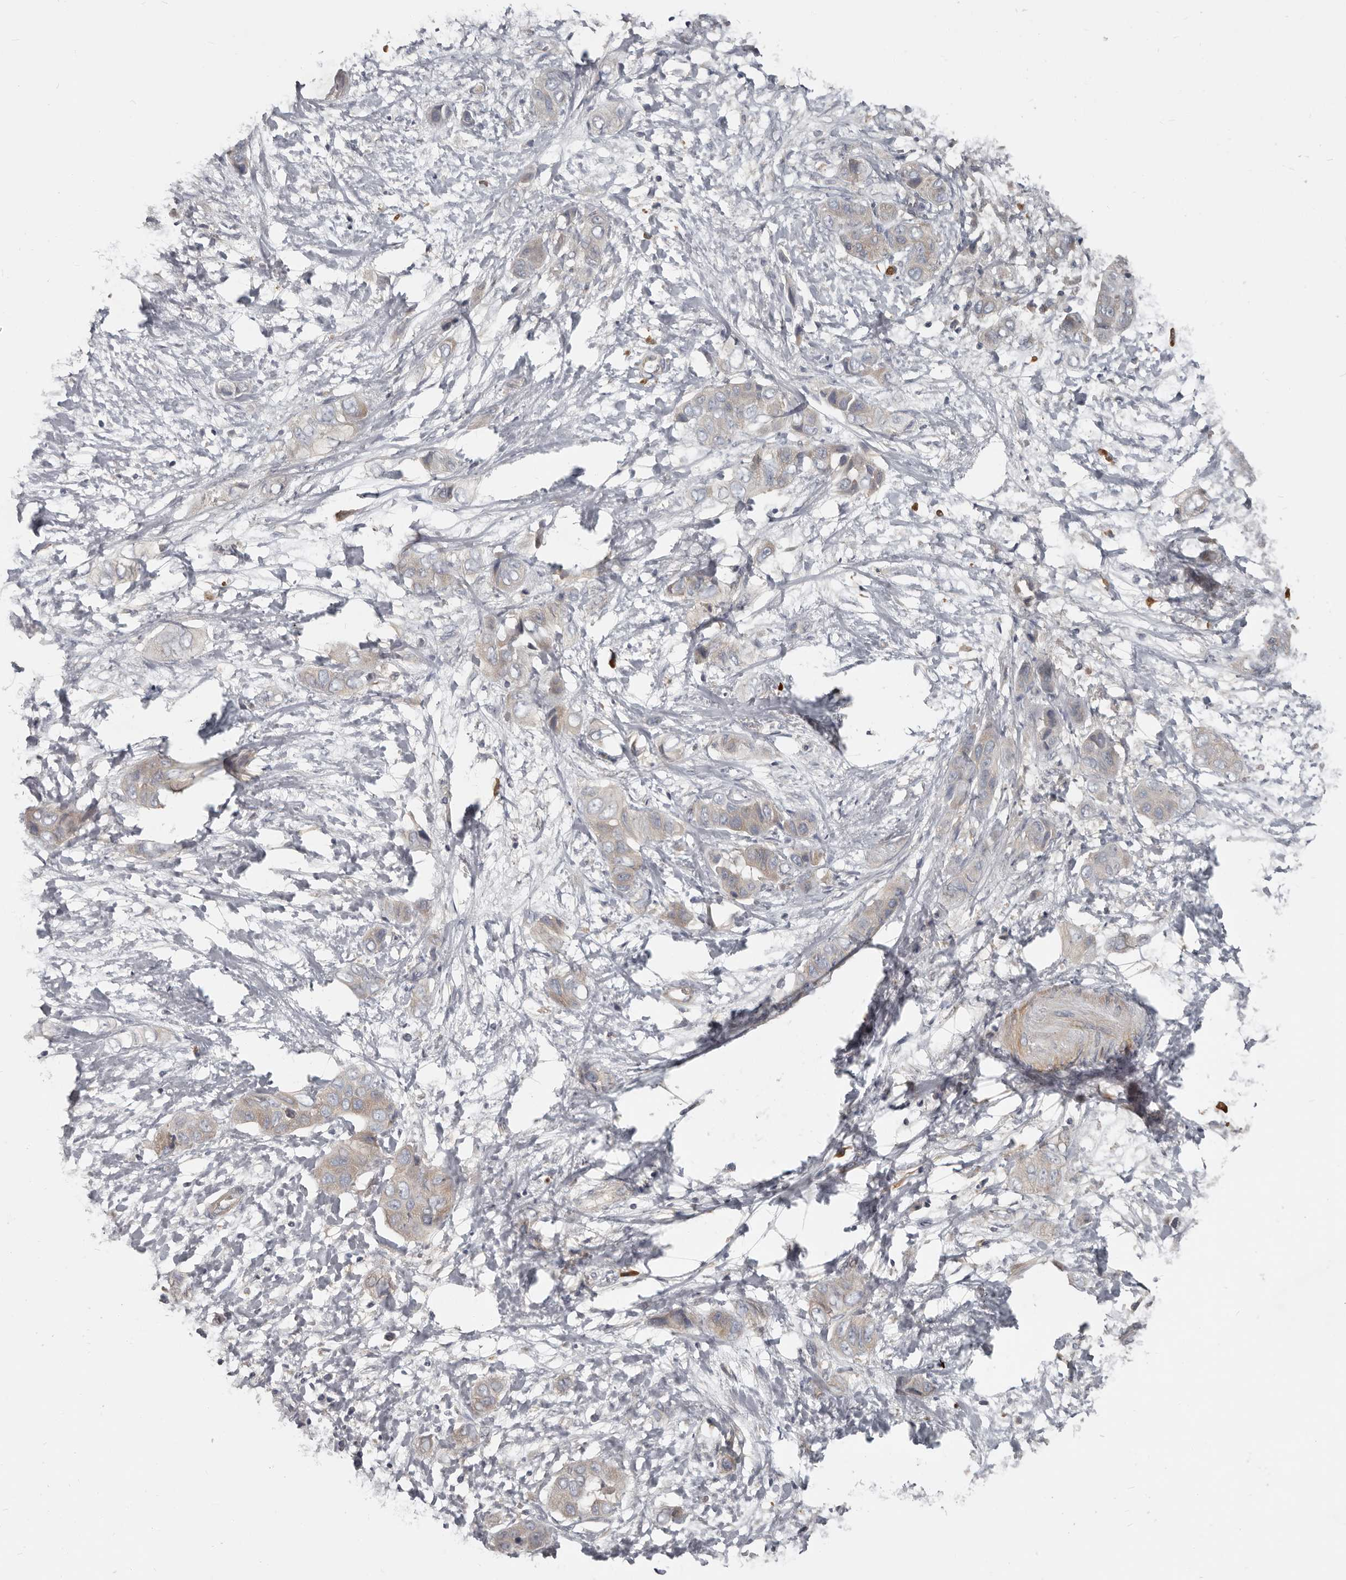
{"staining": {"intensity": "weak", "quantity": "<25%", "location": "cytoplasmic/membranous"}, "tissue": "liver cancer", "cell_type": "Tumor cells", "image_type": "cancer", "snomed": [{"axis": "morphology", "description": "Cholangiocarcinoma"}, {"axis": "topography", "description": "Liver"}], "caption": "Immunohistochemical staining of human cholangiocarcinoma (liver) exhibits no significant expression in tumor cells.", "gene": "AKNAD1", "patient": {"sex": "female", "age": 52}}